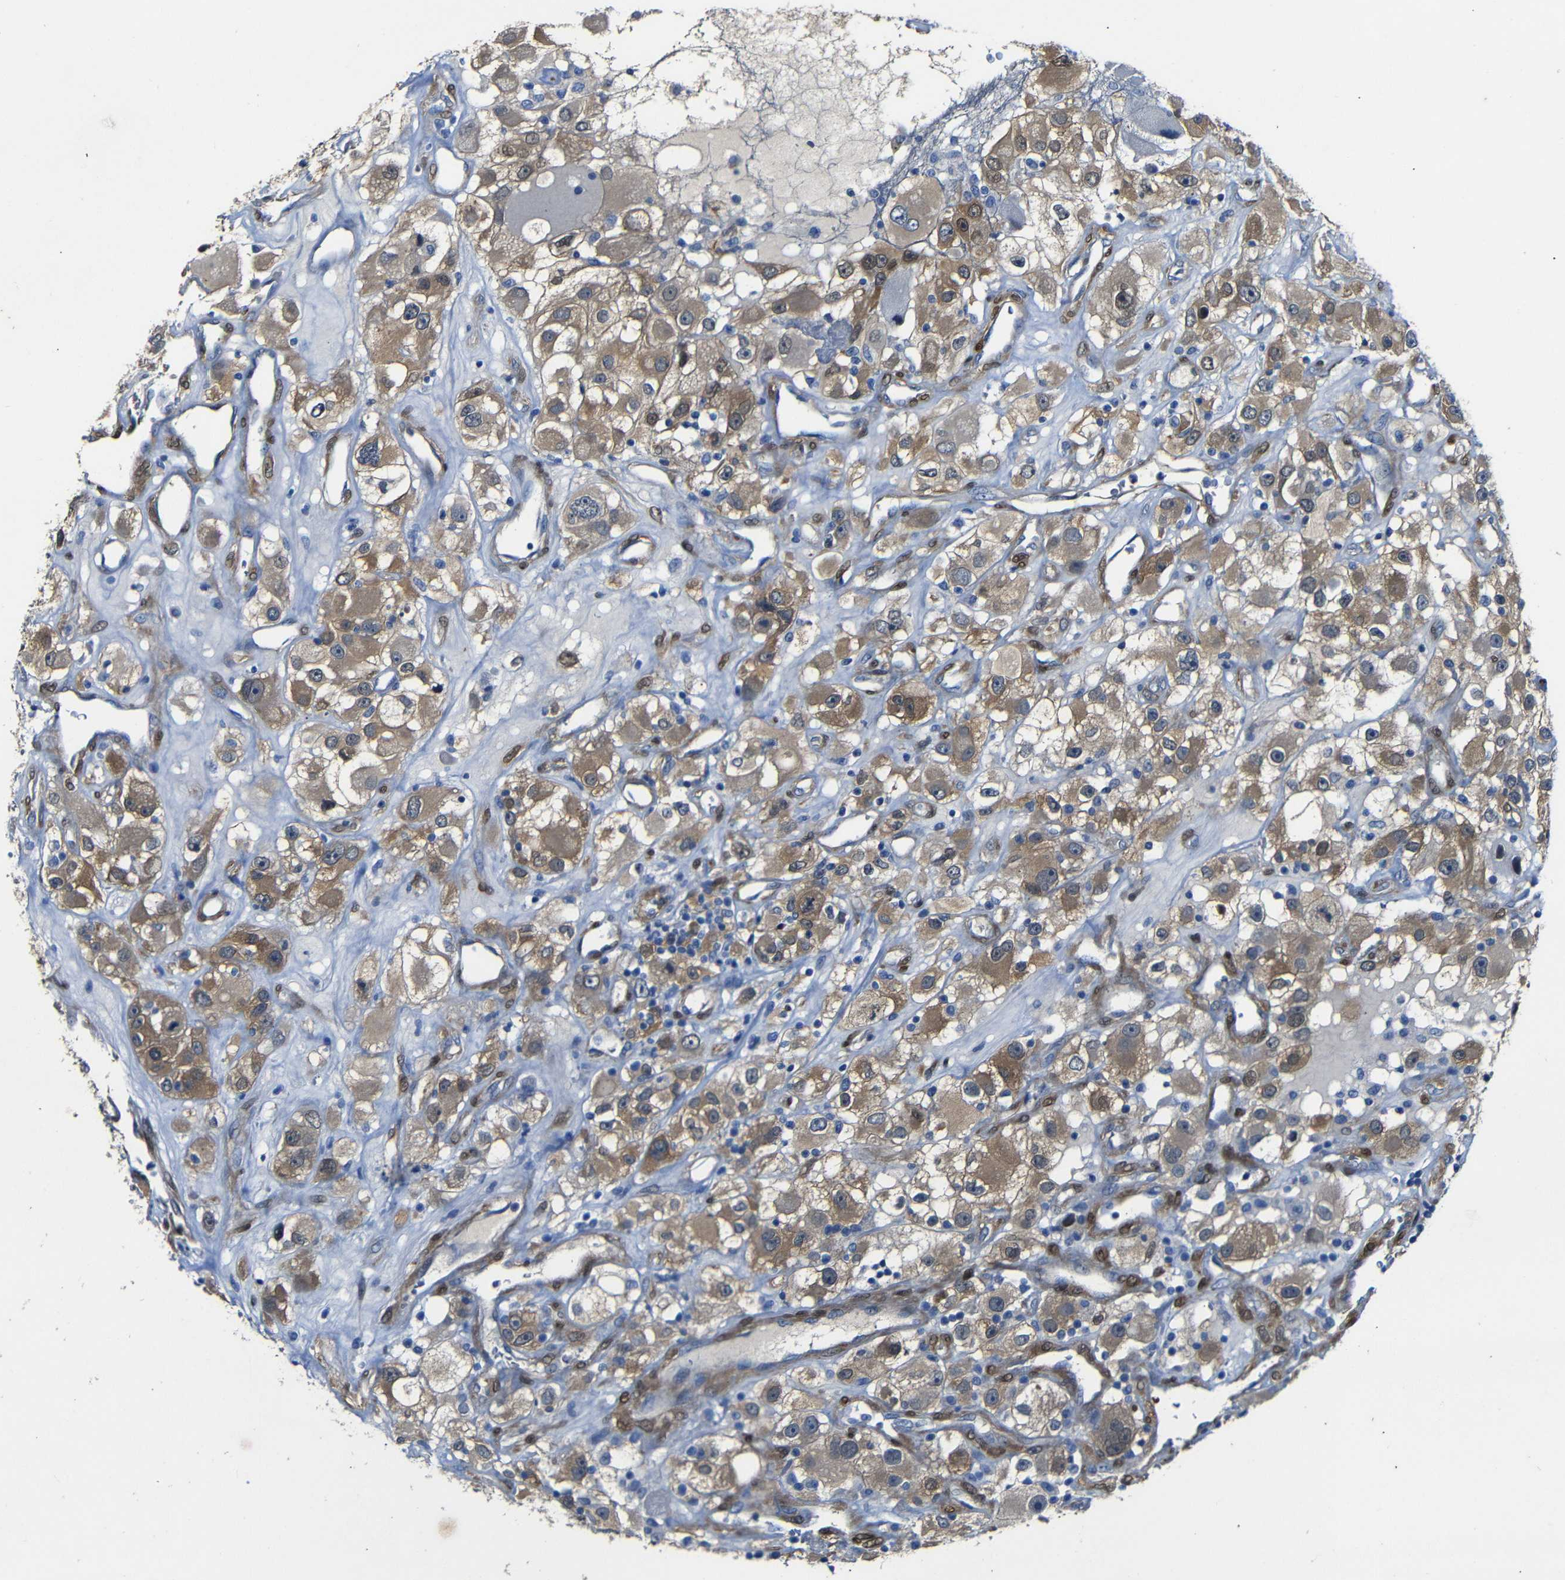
{"staining": {"intensity": "moderate", "quantity": ">75%", "location": "cytoplasmic/membranous"}, "tissue": "renal cancer", "cell_type": "Tumor cells", "image_type": "cancer", "snomed": [{"axis": "morphology", "description": "Adenocarcinoma, NOS"}, {"axis": "topography", "description": "Kidney"}], "caption": "Approximately >75% of tumor cells in renal cancer (adenocarcinoma) display moderate cytoplasmic/membranous protein staining as visualized by brown immunohistochemical staining.", "gene": "YAP1", "patient": {"sex": "female", "age": 52}}